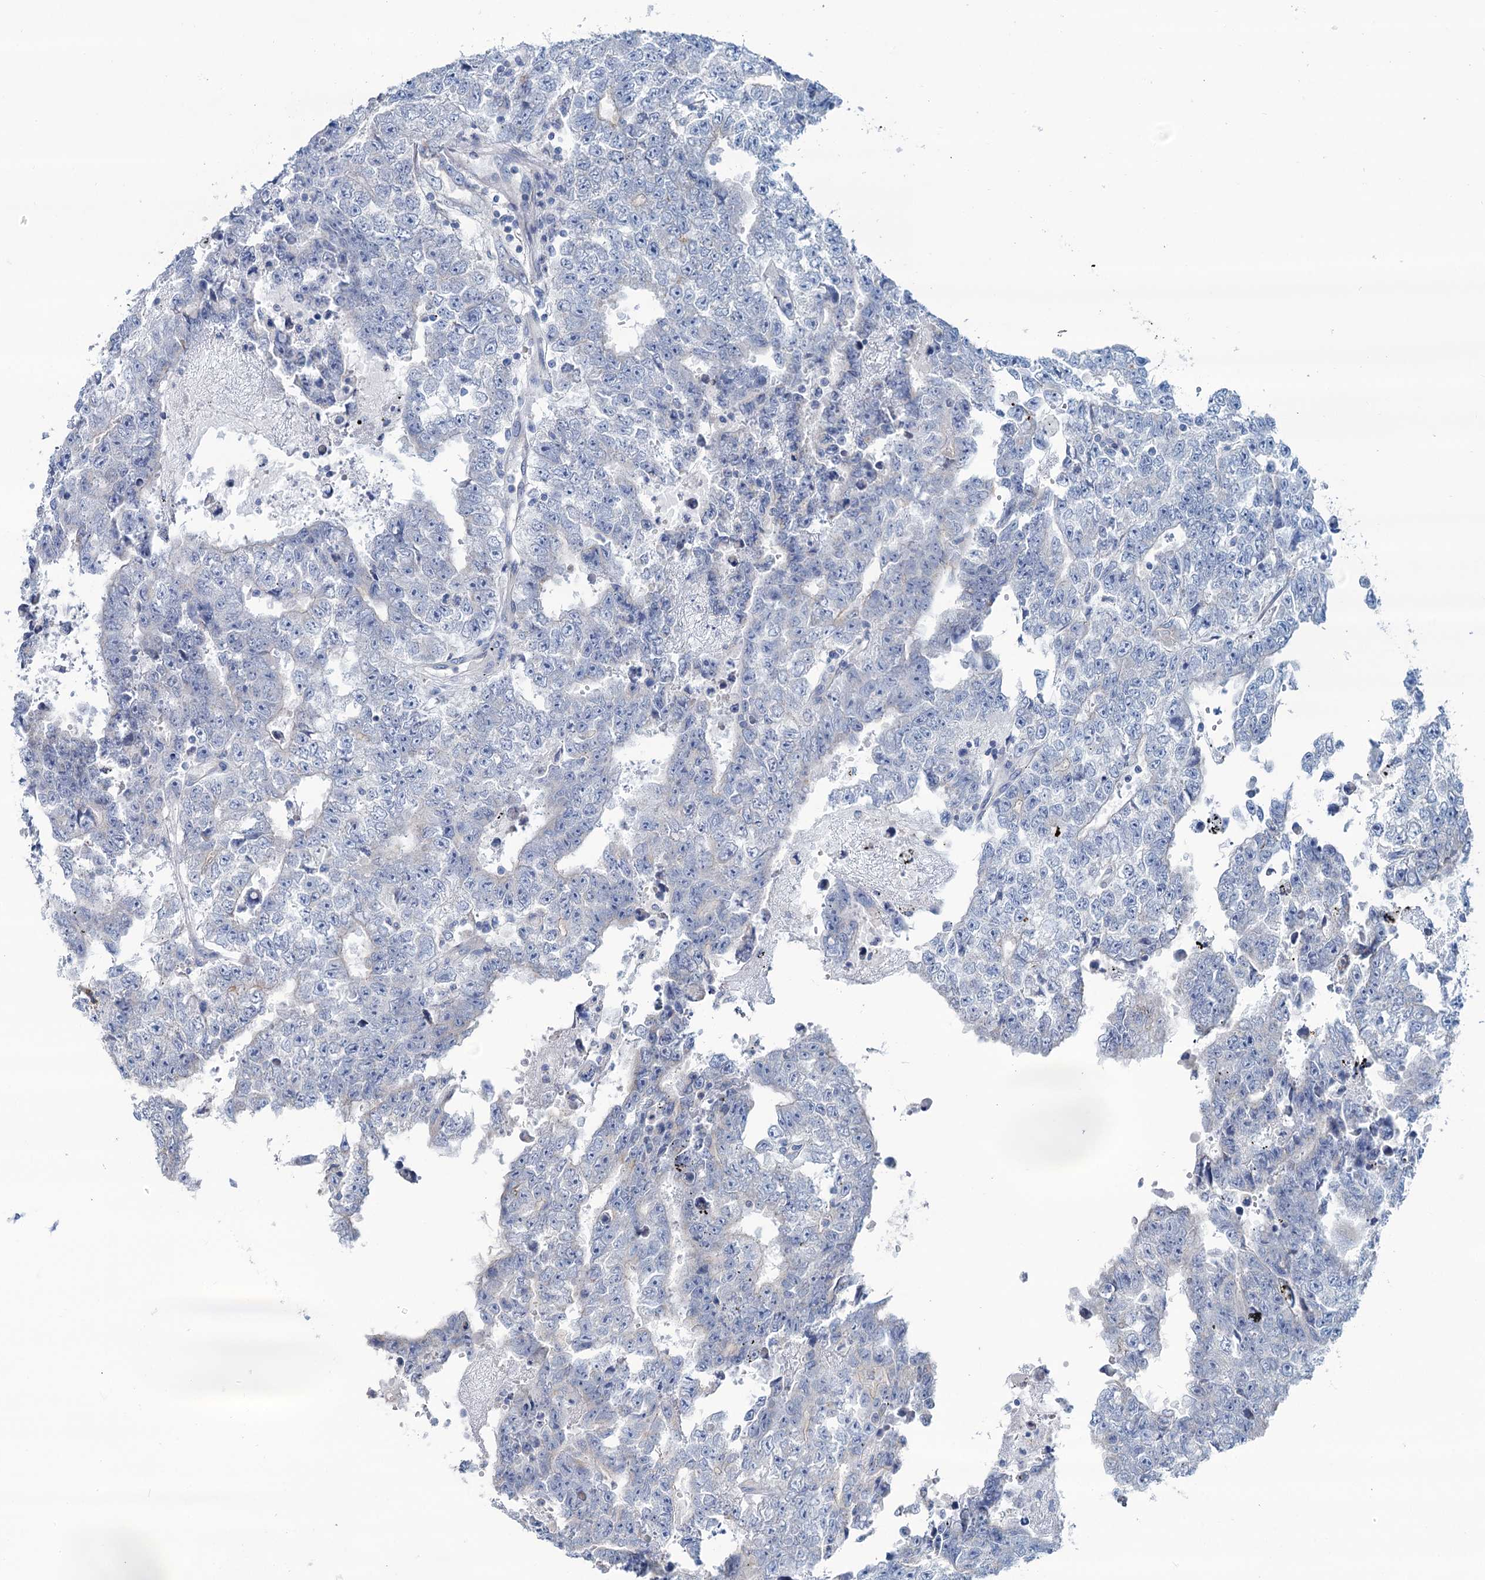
{"staining": {"intensity": "negative", "quantity": "none", "location": "none"}, "tissue": "testis cancer", "cell_type": "Tumor cells", "image_type": "cancer", "snomed": [{"axis": "morphology", "description": "Carcinoma, Embryonal, NOS"}, {"axis": "topography", "description": "Testis"}], "caption": "Immunohistochemistry (IHC) image of embryonal carcinoma (testis) stained for a protein (brown), which demonstrates no expression in tumor cells.", "gene": "SLC1A3", "patient": {"sex": "male", "age": 25}}